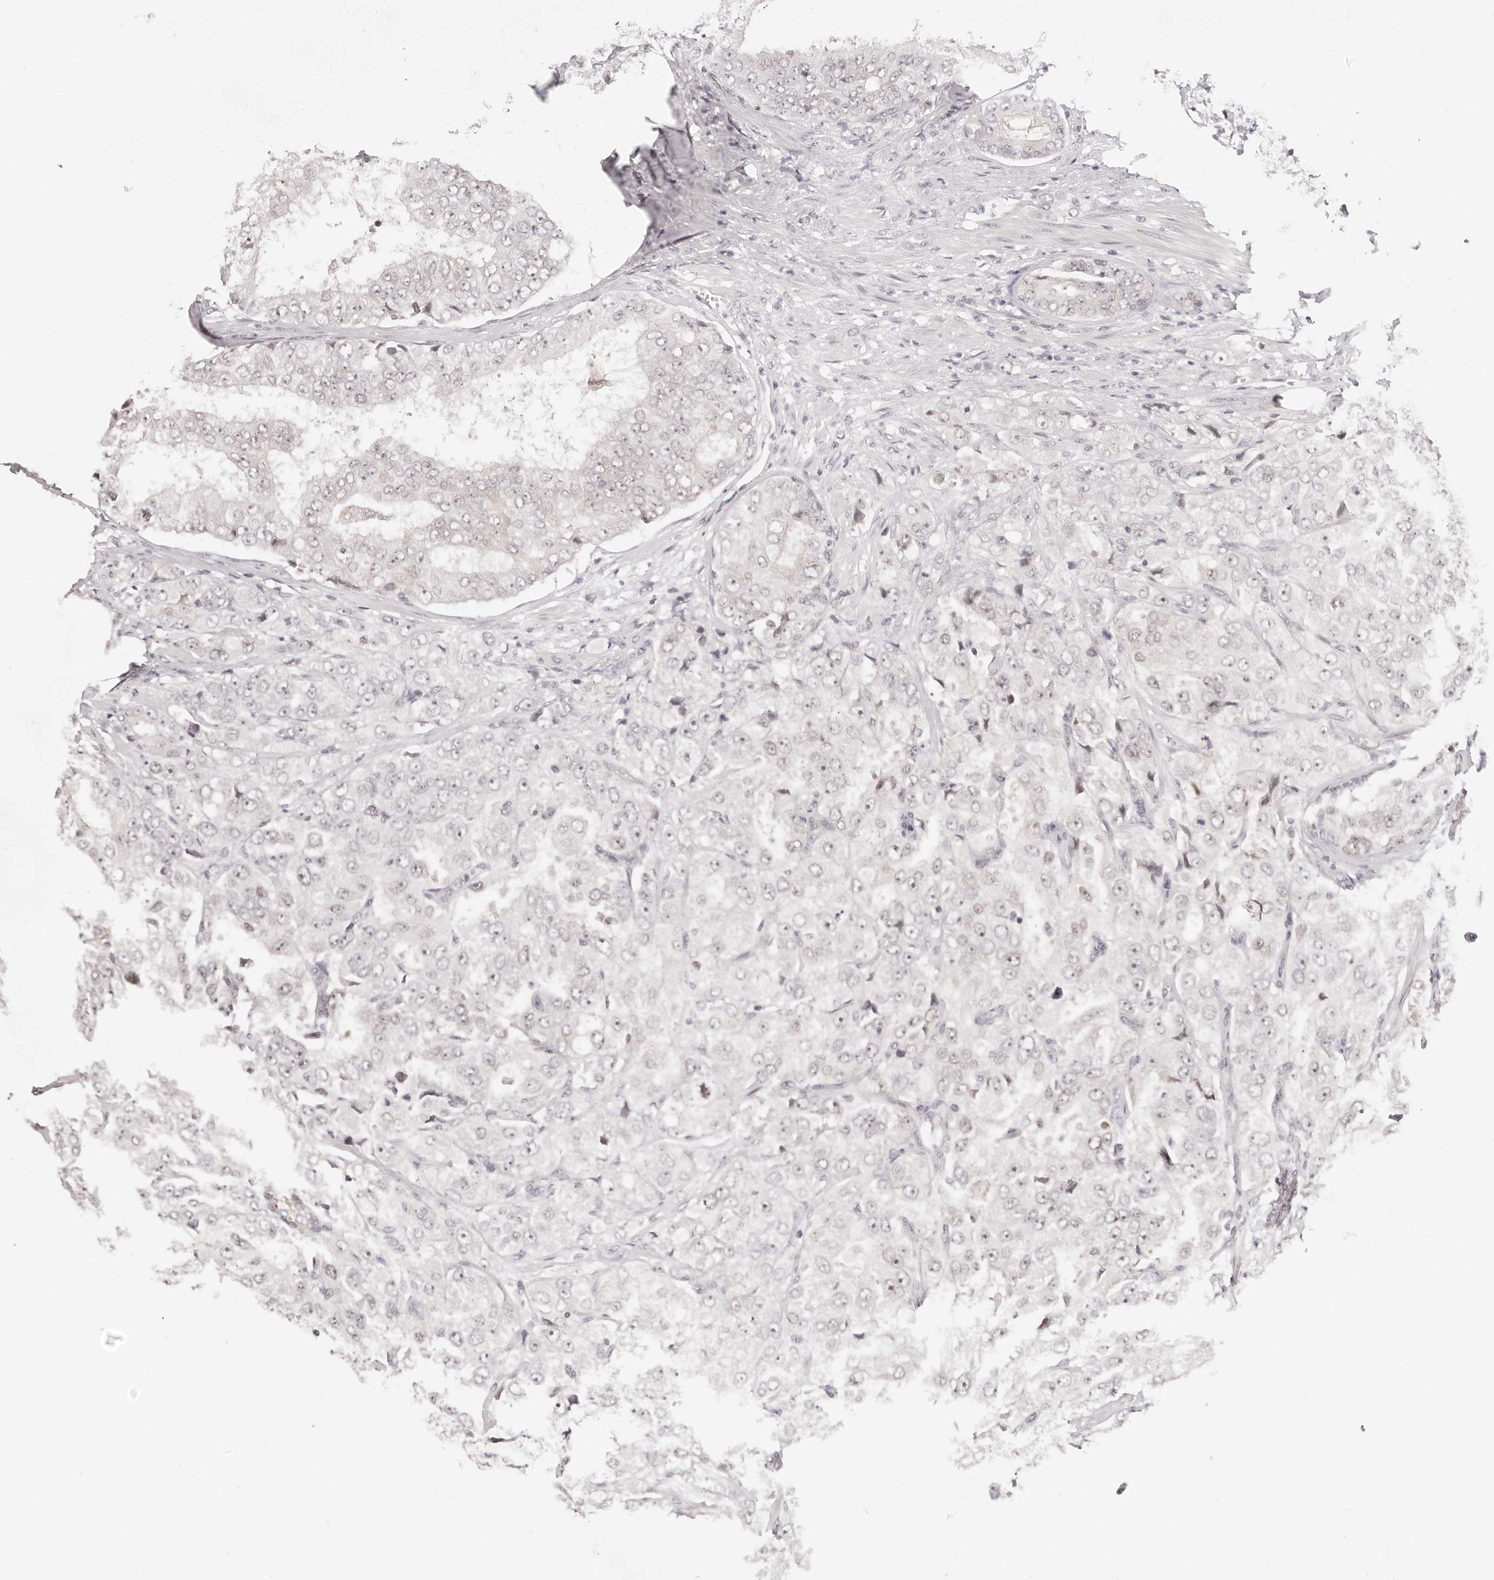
{"staining": {"intensity": "weak", "quantity": "25%-75%", "location": "nuclear"}, "tissue": "prostate cancer", "cell_type": "Tumor cells", "image_type": "cancer", "snomed": [{"axis": "morphology", "description": "Adenocarcinoma, High grade"}, {"axis": "topography", "description": "Prostate"}], "caption": "Prostate adenocarcinoma (high-grade) tissue demonstrates weak nuclear expression in about 25%-75% of tumor cells", "gene": "RFC3", "patient": {"sex": "male", "age": 58}}